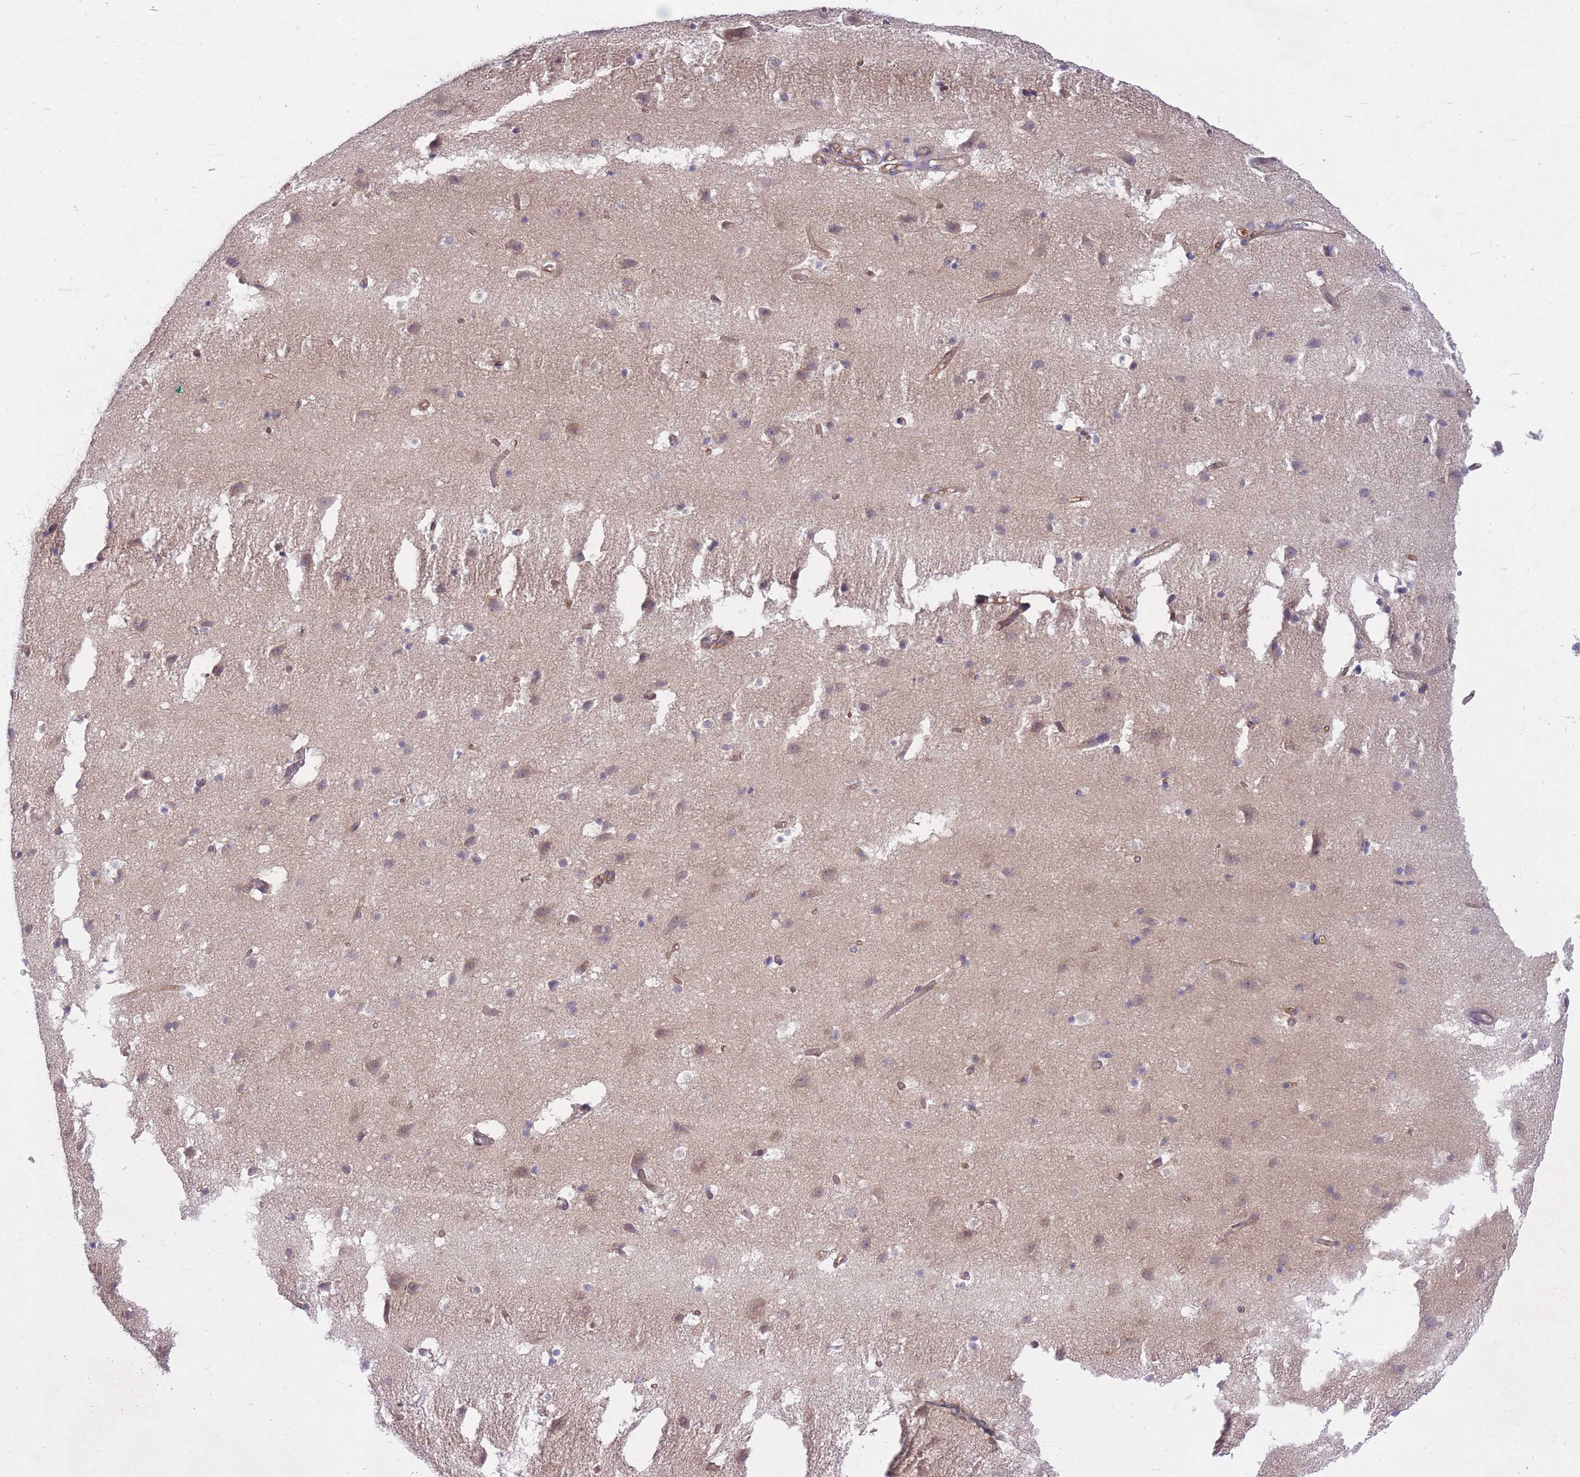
{"staining": {"intensity": "moderate", "quantity": ">75%", "location": "cytoplasmic/membranous"}, "tissue": "cerebral cortex", "cell_type": "Endothelial cells", "image_type": "normal", "snomed": [{"axis": "morphology", "description": "Normal tissue, NOS"}, {"axis": "topography", "description": "Cerebral cortex"}], "caption": "IHC of unremarkable cerebral cortex exhibits medium levels of moderate cytoplasmic/membranous positivity in about >75% of endothelial cells. (brown staining indicates protein expression, while blue staining denotes nuclei).", "gene": "GGA1", "patient": {"sex": "male", "age": 54}}